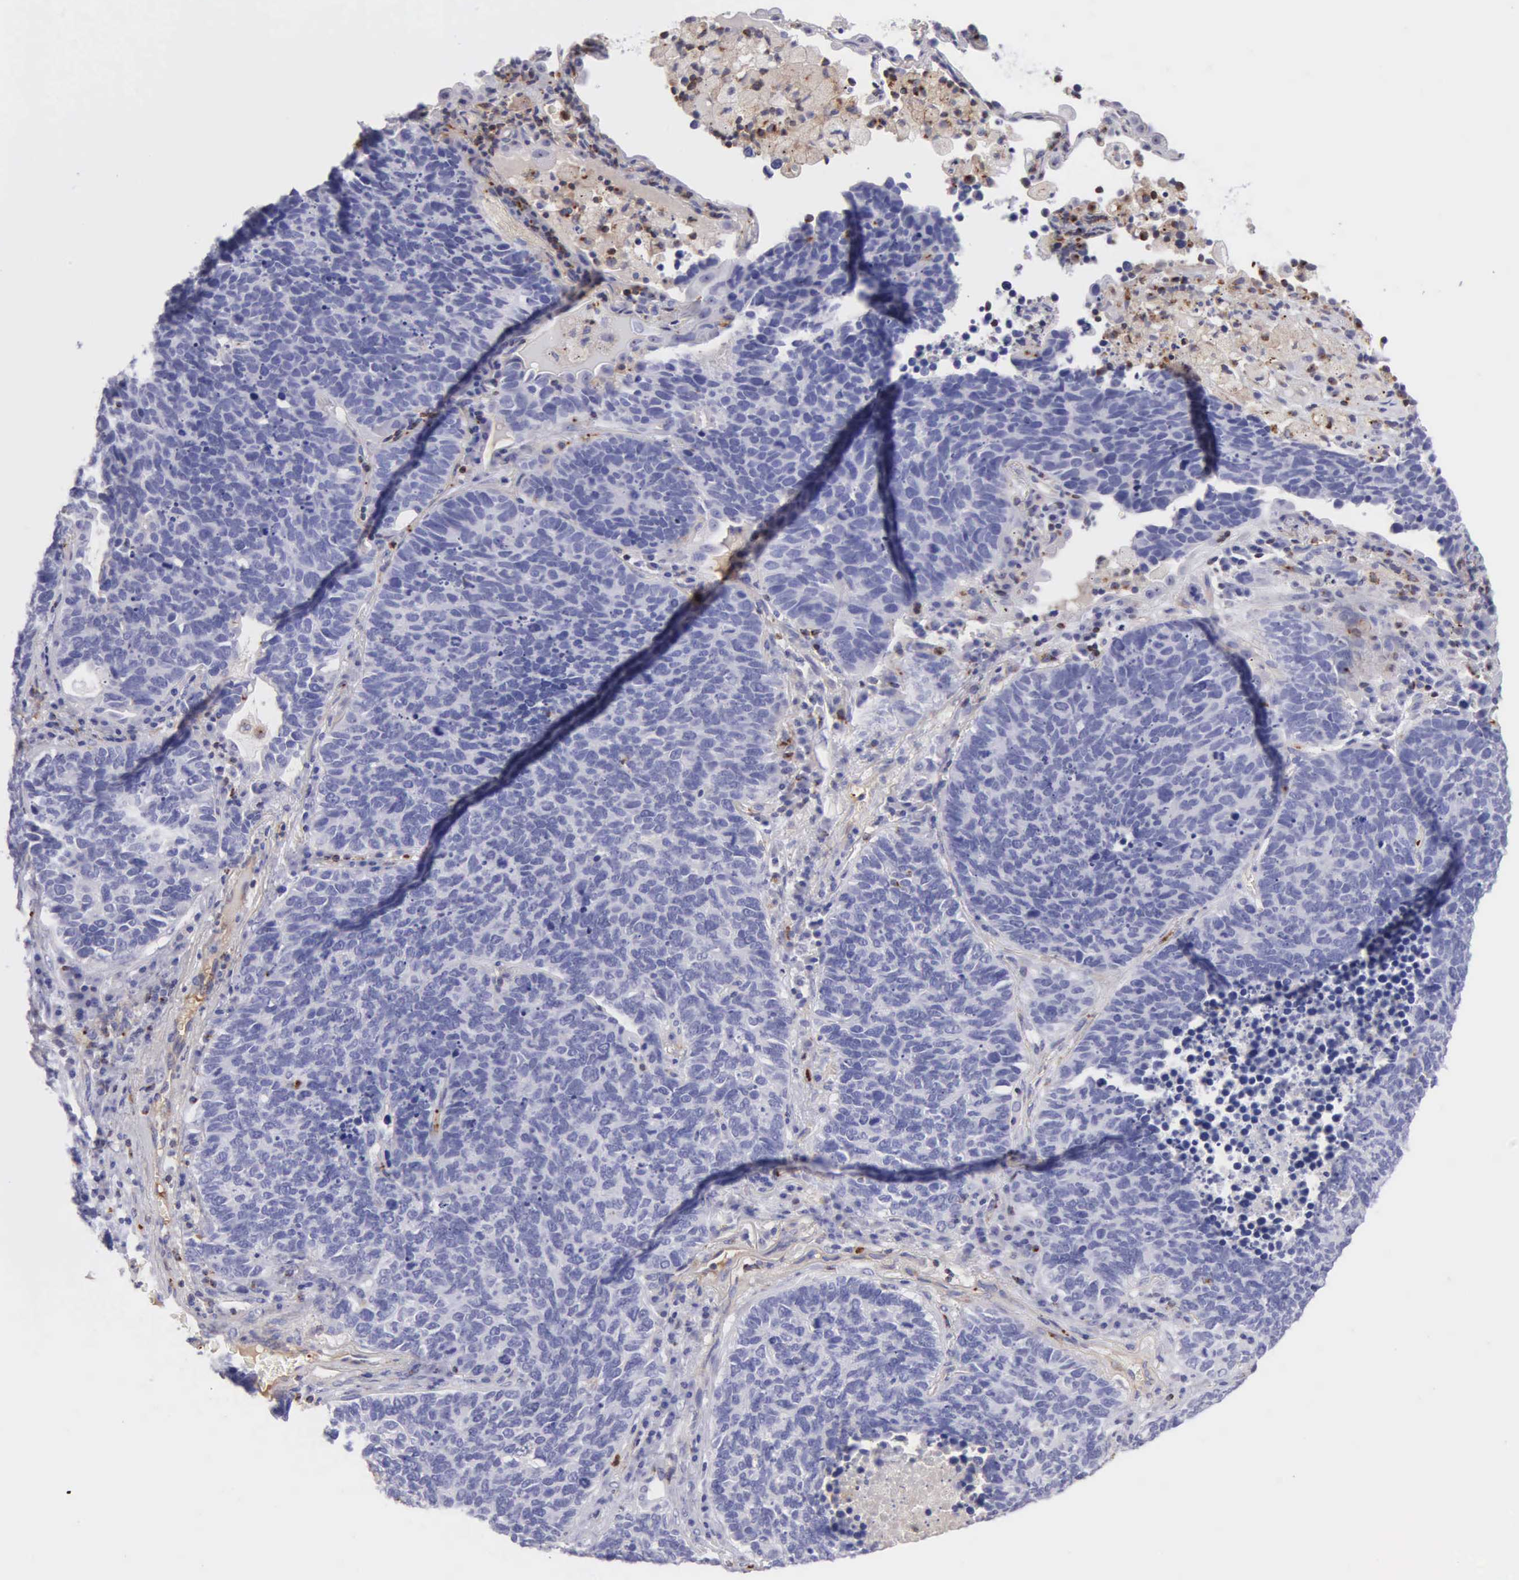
{"staining": {"intensity": "negative", "quantity": "none", "location": "none"}, "tissue": "lung cancer", "cell_type": "Tumor cells", "image_type": "cancer", "snomed": [{"axis": "morphology", "description": "Neoplasm, malignant, NOS"}, {"axis": "topography", "description": "Lung"}], "caption": "A high-resolution image shows immunohistochemistry (IHC) staining of malignant neoplasm (lung), which exhibits no significant positivity in tumor cells.", "gene": "SRGN", "patient": {"sex": "female", "age": 75}}